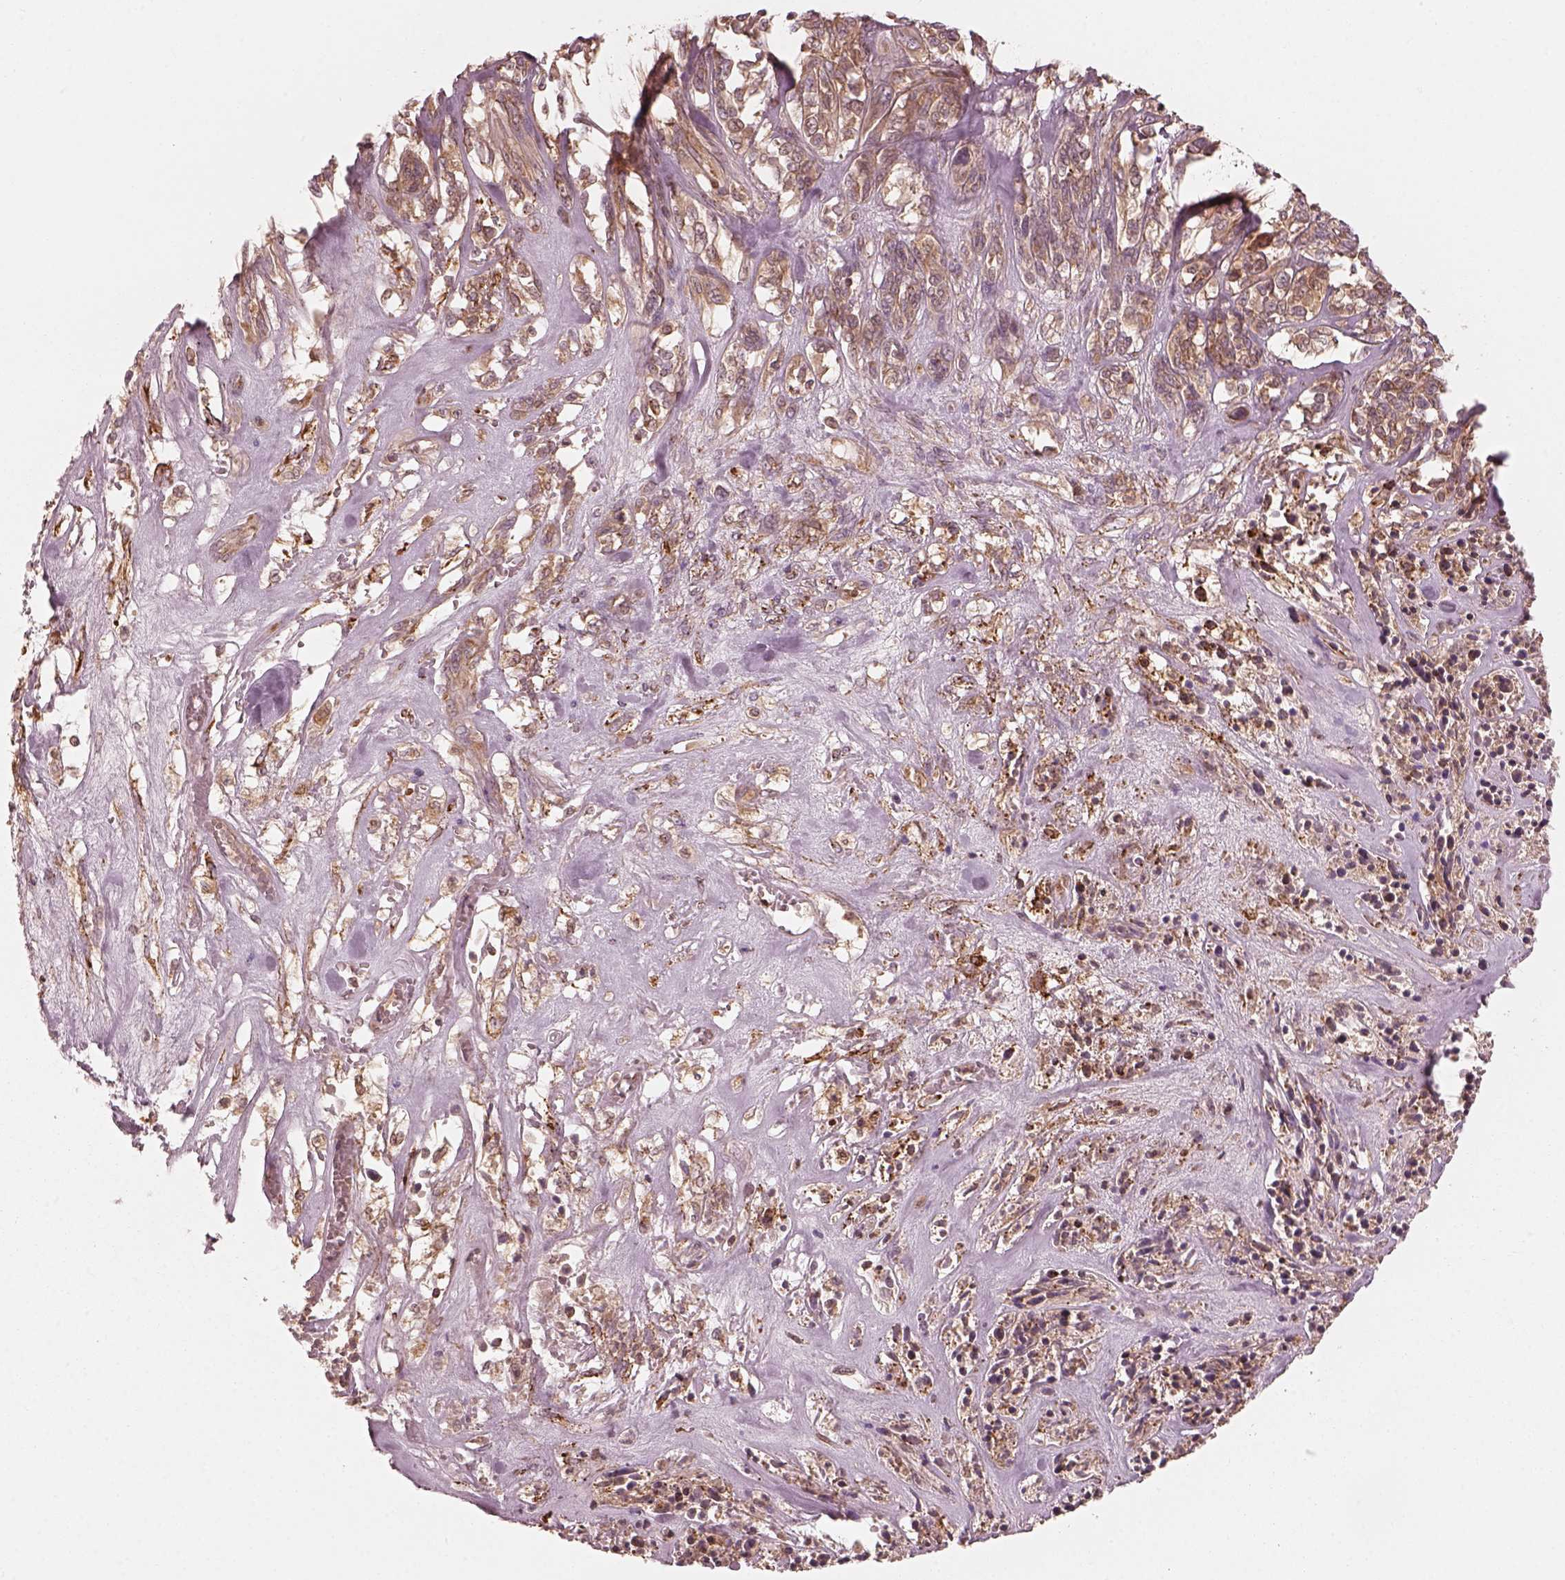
{"staining": {"intensity": "weak", "quantity": ">75%", "location": "cytoplasmic/membranous"}, "tissue": "melanoma", "cell_type": "Tumor cells", "image_type": "cancer", "snomed": [{"axis": "morphology", "description": "Malignant melanoma, NOS"}, {"axis": "topography", "description": "Skin"}], "caption": "An immunohistochemistry photomicrograph of neoplastic tissue is shown. Protein staining in brown shows weak cytoplasmic/membranous positivity in melanoma within tumor cells.", "gene": "FAM107B", "patient": {"sex": "female", "age": 91}}